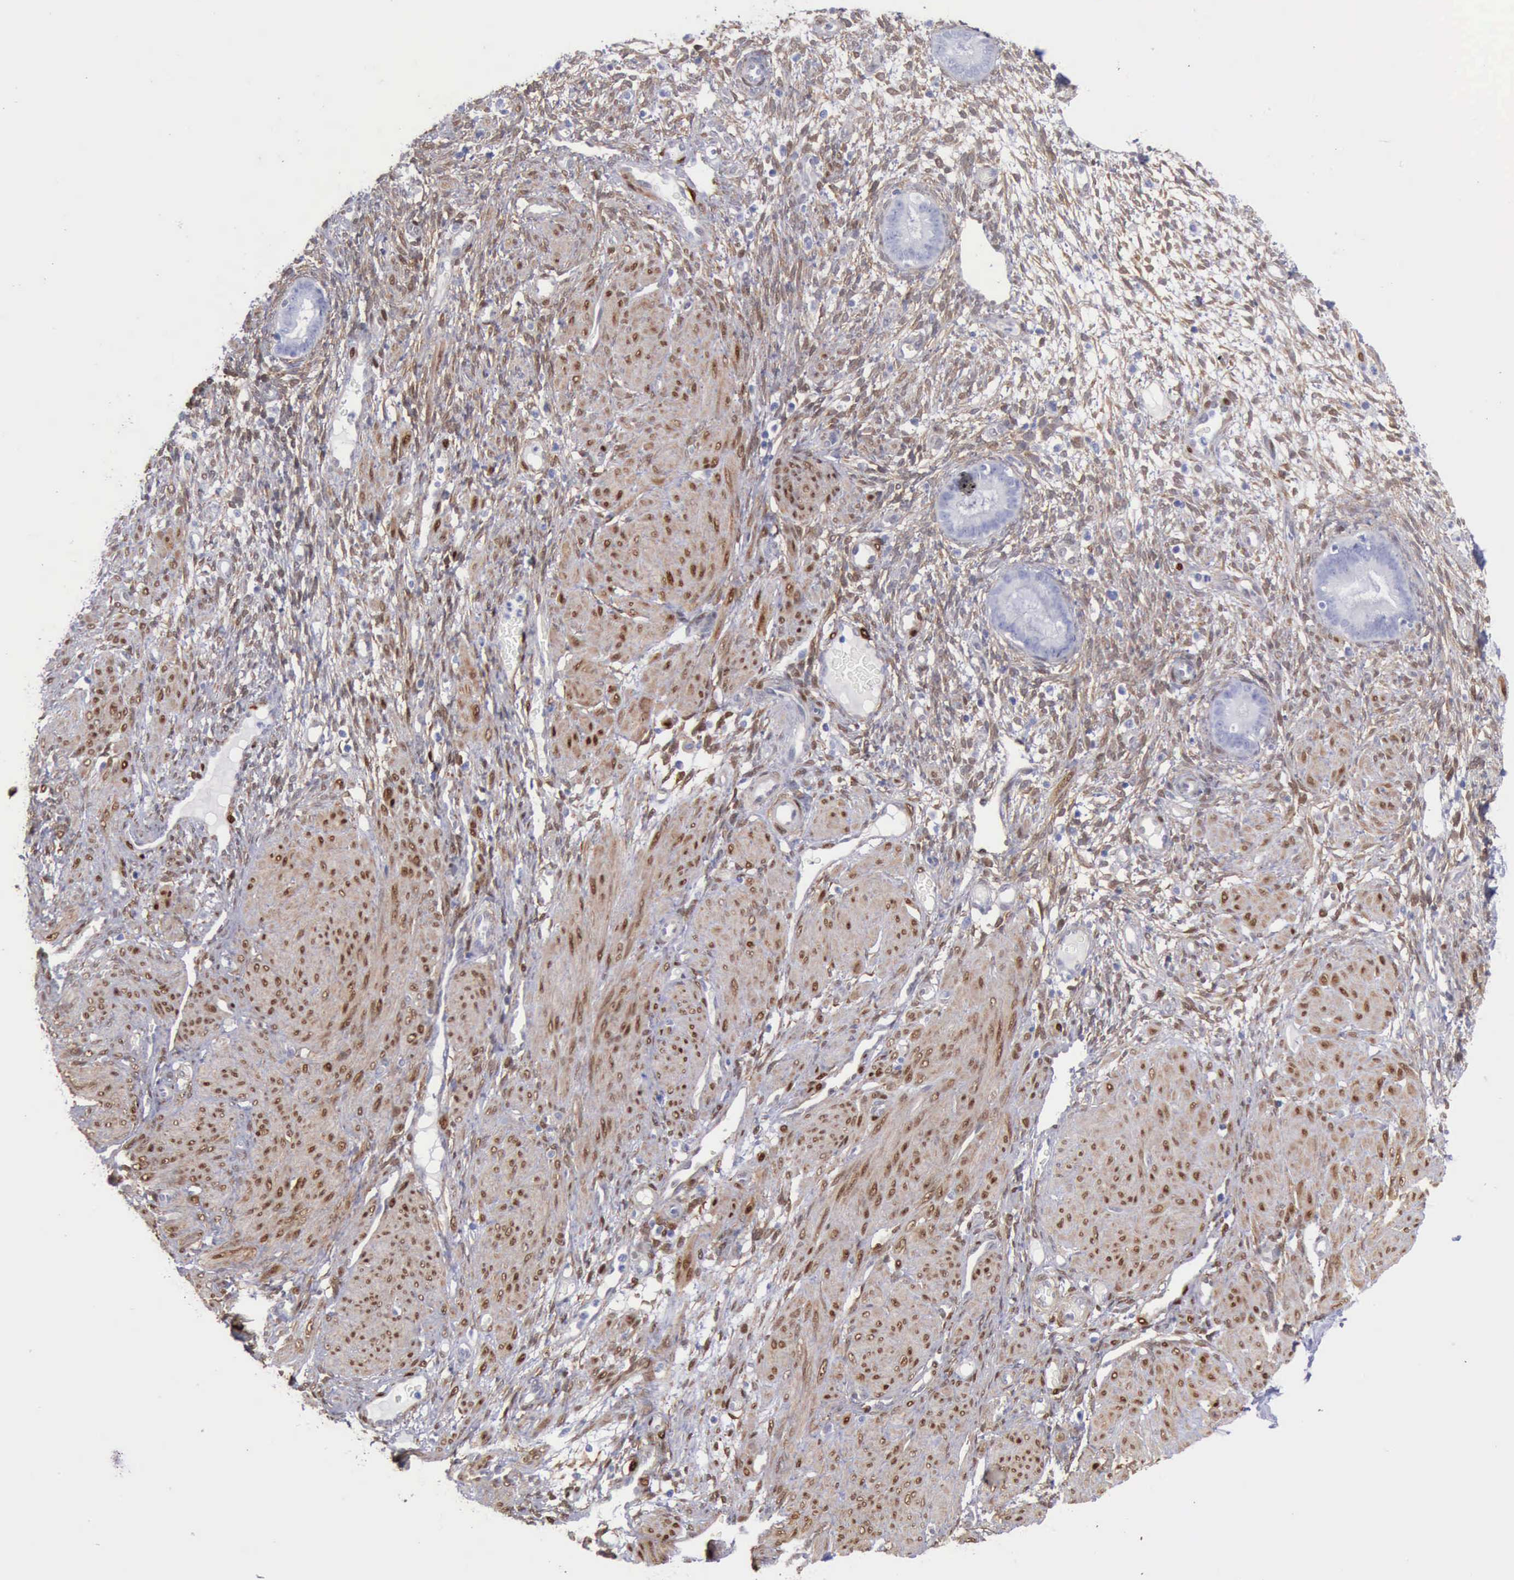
{"staining": {"intensity": "weak", "quantity": ">75%", "location": "cytoplasmic/membranous"}, "tissue": "endometrium", "cell_type": "Cells in endometrial stroma", "image_type": "normal", "snomed": [{"axis": "morphology", "description": "Normal tissue, NOS"}, {"axis": "topography", "description": "Endometrium"}], "caption": "Endometrium stained for a protein (brown) reveals weak cytoplasmic/membranous positive staining in approximately >75% of cells in endometrial stroma.", "gene": "FHL1", "patient": {"sex": "female", "age": 72}}